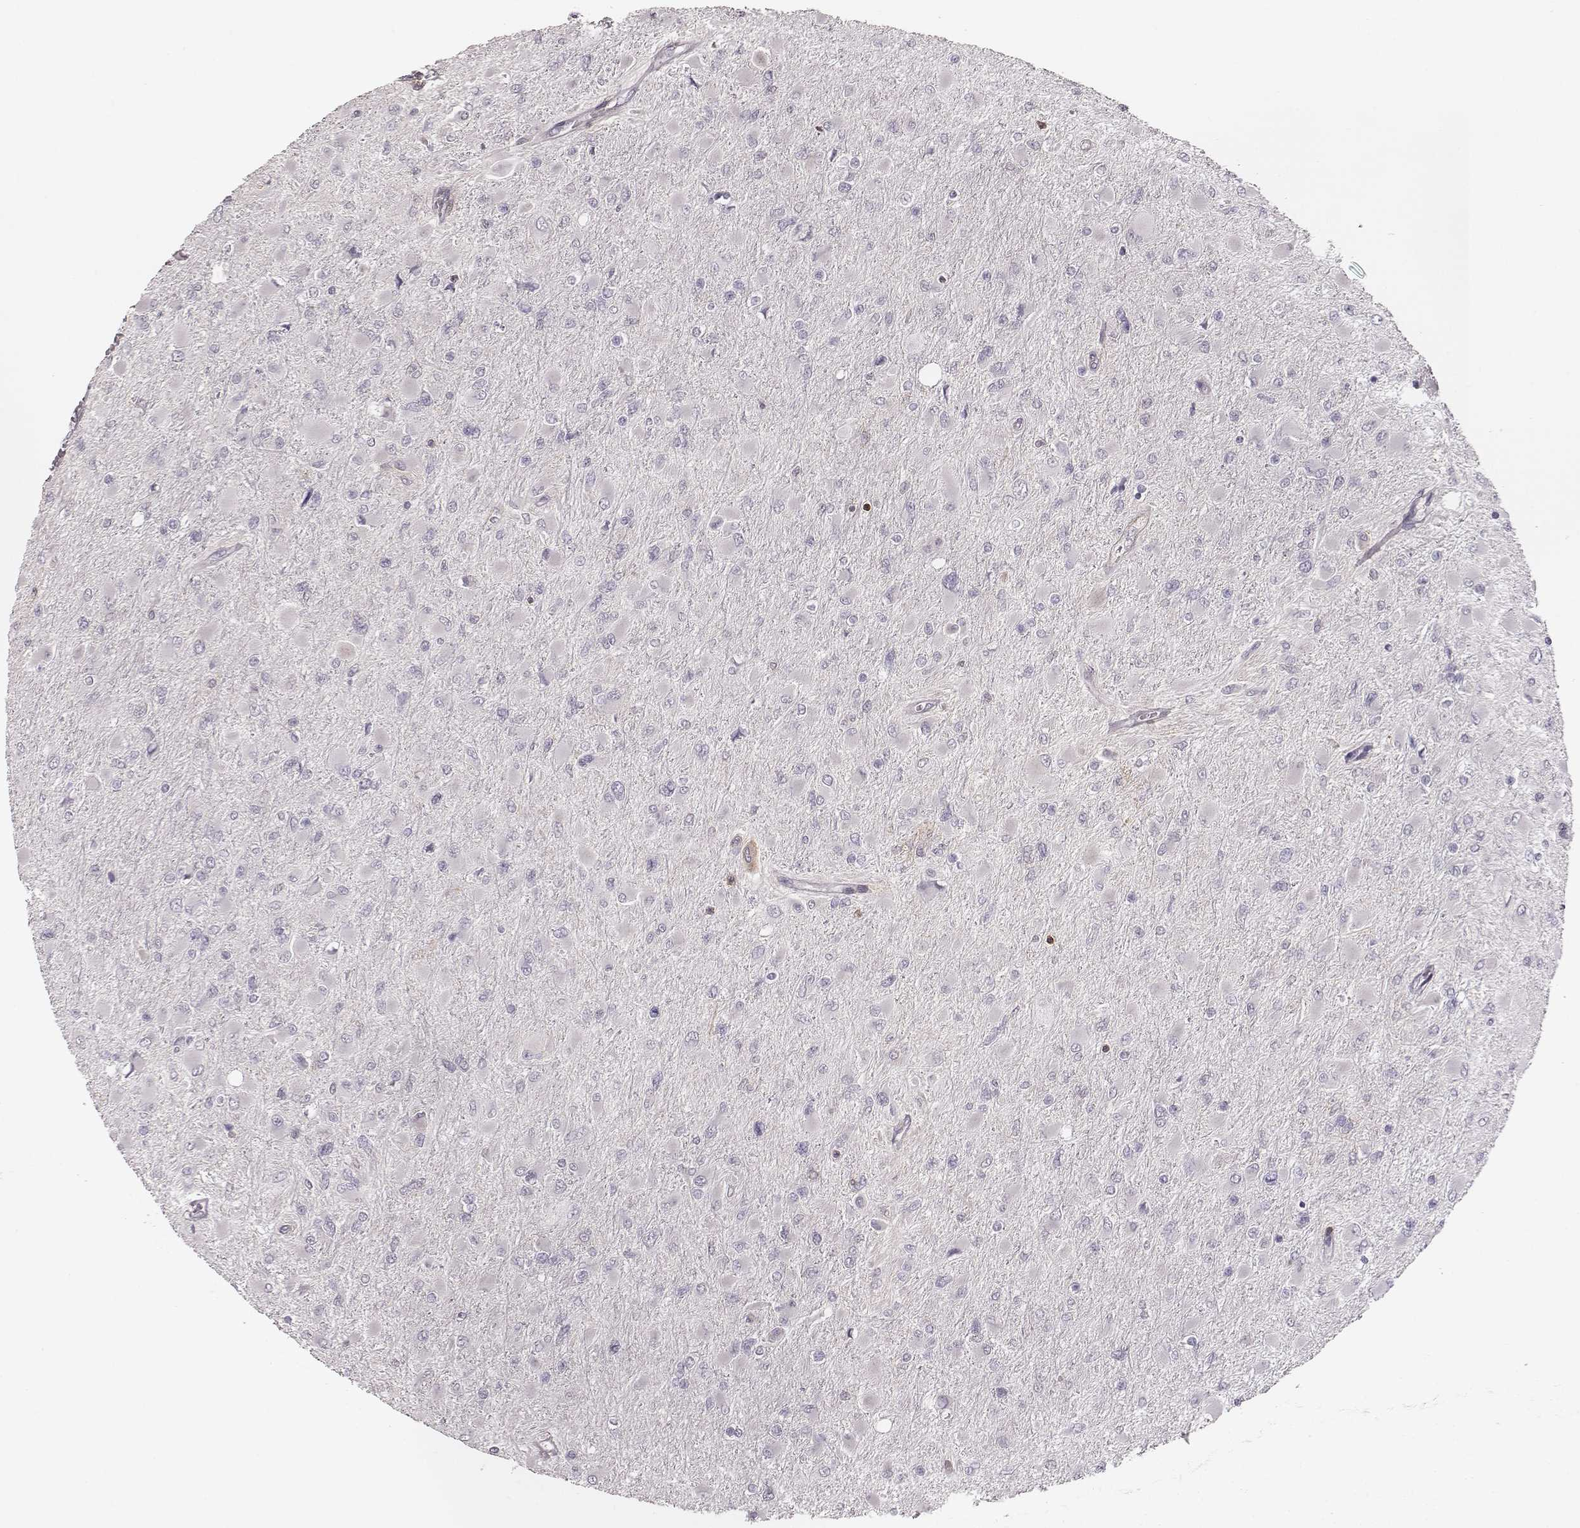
{"staining": {"intensity": "negative", "quantity": "none", "location": "none"}, "tissue": "glioma", "cell_type": "Tumor cells", "image_type": "cancer", "snomed": [{"axis": "morphology", "description": "Glioma, malignant, High grade"}, {"axis": "topography", "description": "Cerebral cortex"}], "caption": "There is no significant staining in tumor cells of glioma. (Immunohistochemistry, brightfield microscopy, high magnification).", "gene": "ZYX", "patient": {"sex": "female", "age": 36}}